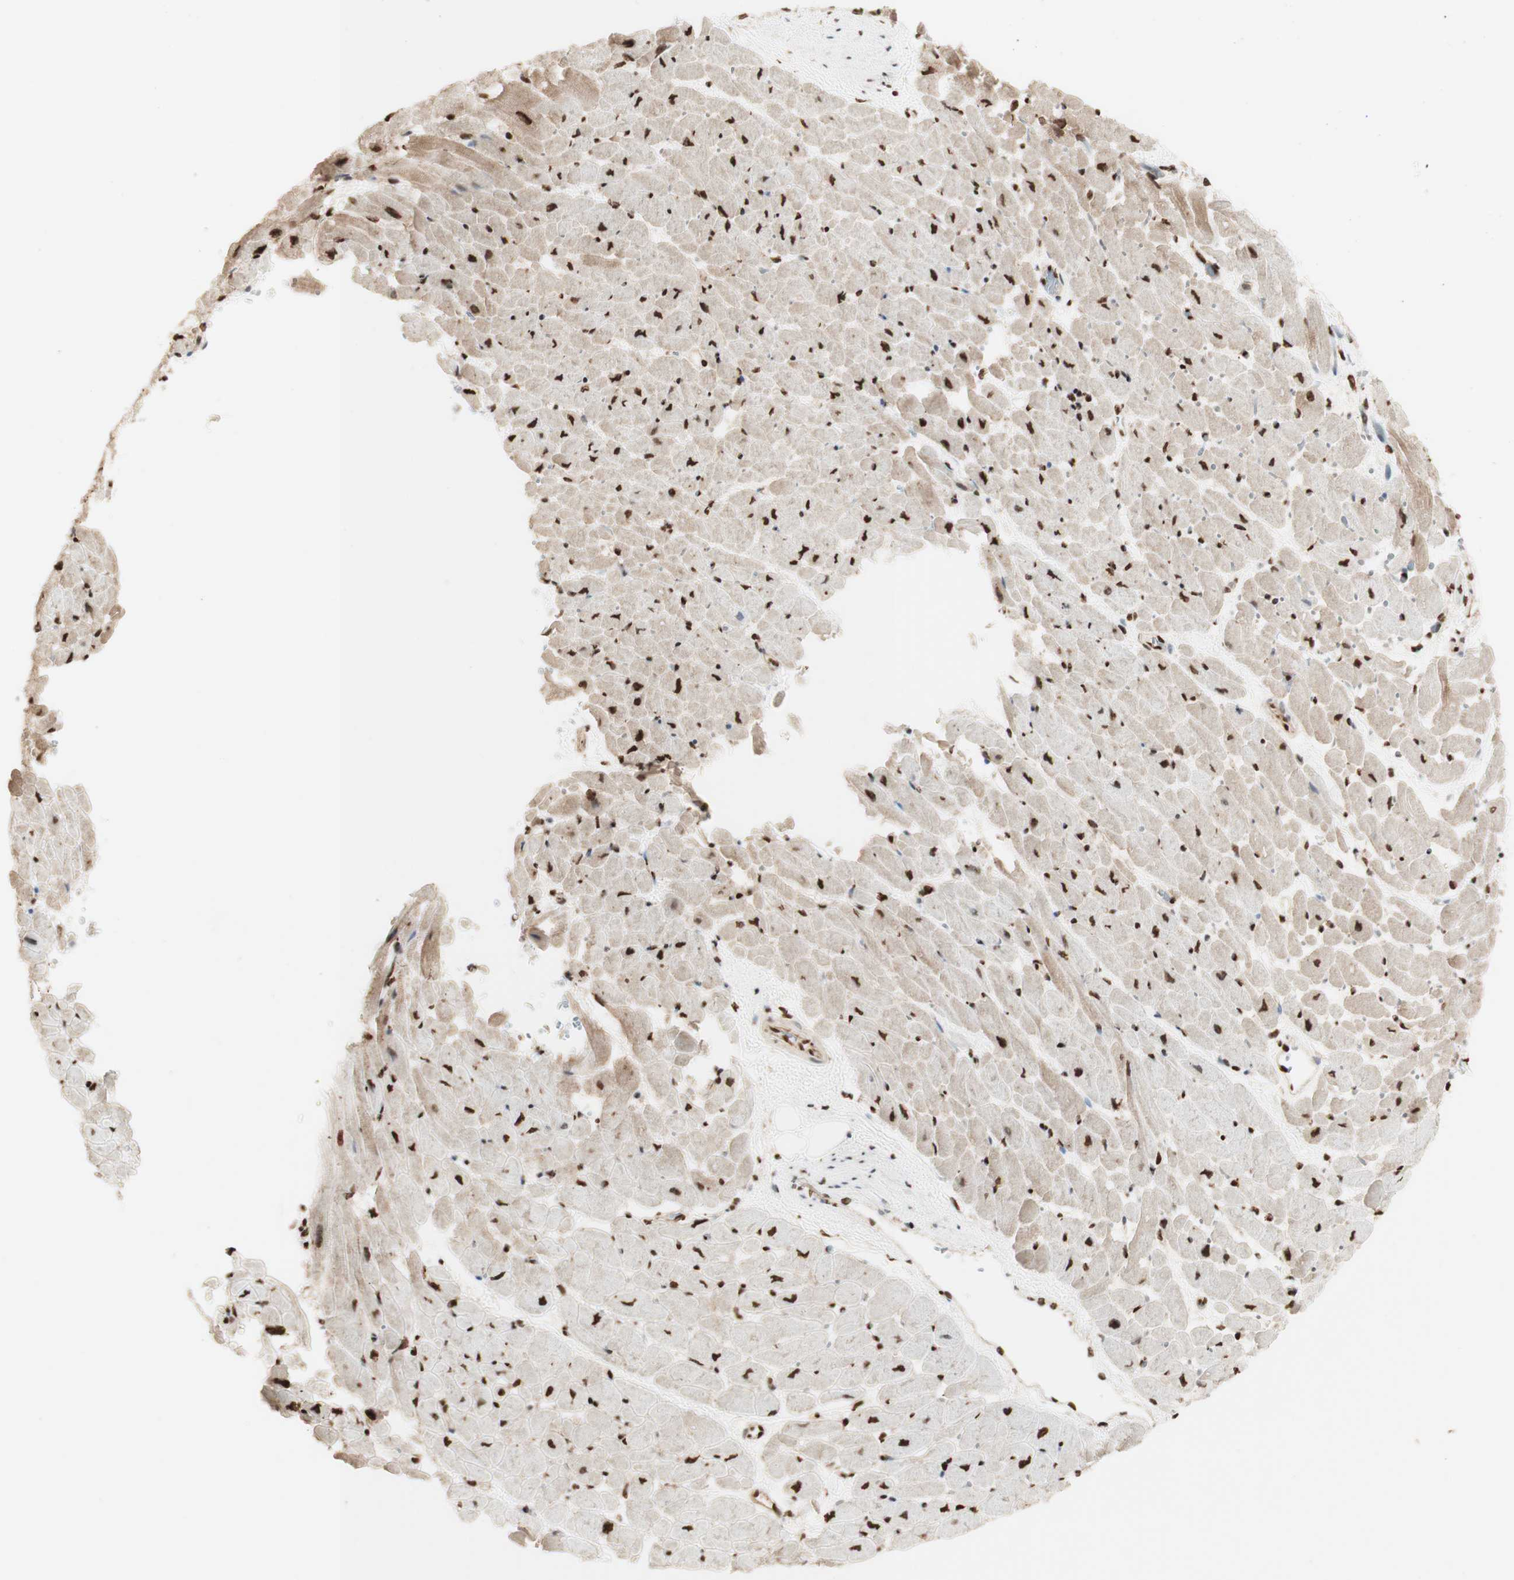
{"staining": {"intensity": "strong", "quantity": "25%-75%", "location": "cytoplasmic/membranous,nuclear"}, "tissue": "heart muscle", "cell_type": "Cardiomyocytes", "image_type": "normal", "snomed": [{"axis": "morphology", "description": "Normal tissue, NOS"}, {"axis": "topography", "description": "Heart"}], "caption": "Immunohistochemistry (IHC) of unremarkable human heart muscle displays high levels of strong cytoplasmic/membranous,nuclear positivity in approximately 25%-75% of cardiomyocytes.", "gene": "HNRNPA2B1", "patient": {"sex": "male", "age": 45}}